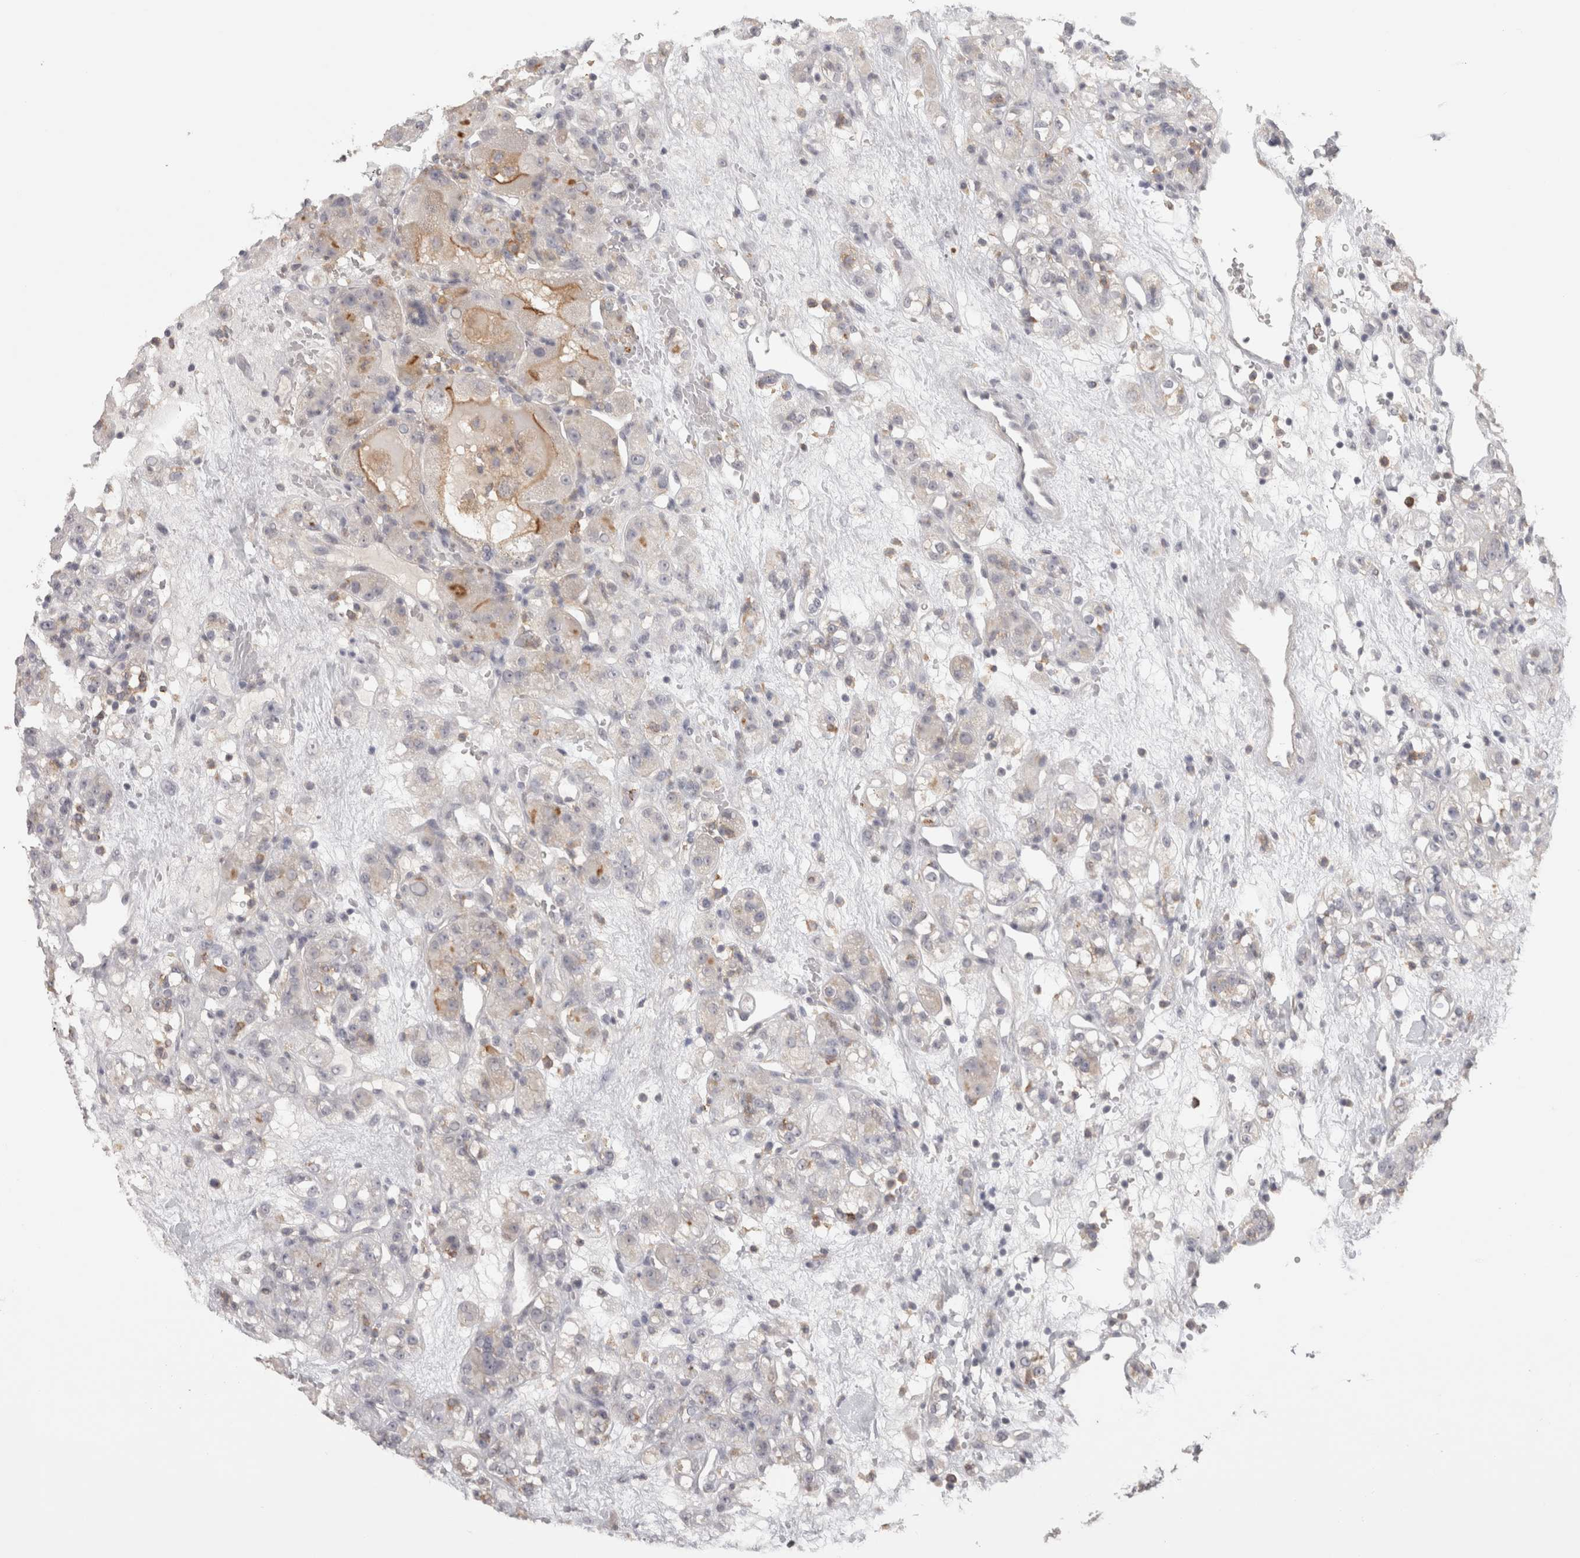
{"staining": {"intensity": "negative", "quantity": "none", "location": "none"}, "tissue": "renal cancer", "cell_type": "Tumor cells", "image_type": "cancer", "snomed": [{"axis": "morphology", "description": "Normal tissue, NOS"}, {"axis": "morphology", "description": "Adenocarcinoma, NOS"}, {"axis": "topography", "description": "Kidney"}], "caption": "Tumor cells show no significant protein positivity in renal cancer. The staining is performed using DAB brown chromogen with nuclei counter-stained in using hematoxylin.", "gene": "HAVCR2", "patient": {"sex": "male", "age": 61}}